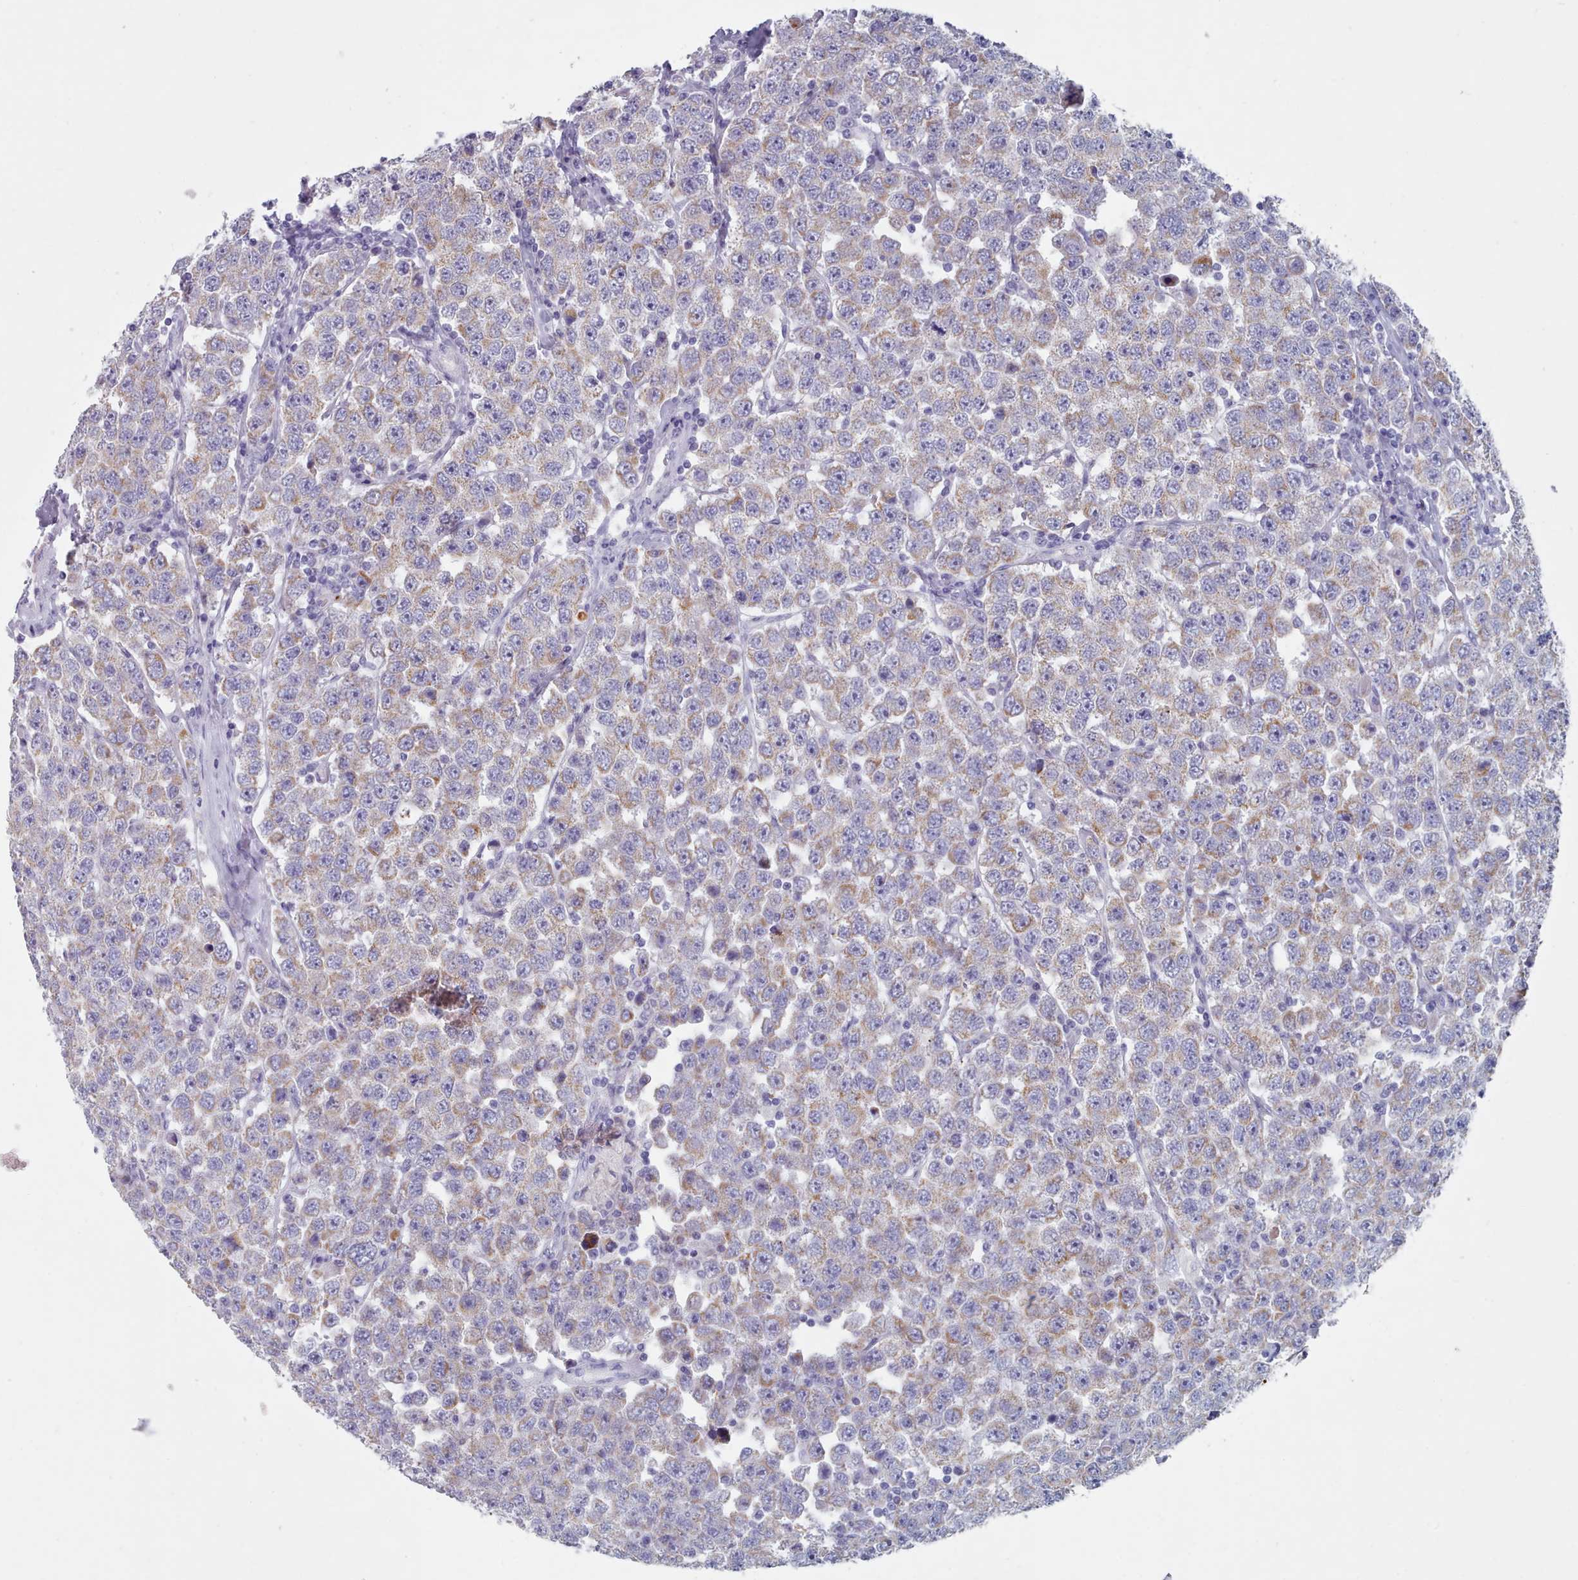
{"staining": {"intensity": "strong", "quantity": "25%-75%", "location": "cytoplasmic/membranous"}, "tissue": "testis cancer", "cell_type": "Tumor cells", "image_type": "cancer", "snomed": [{"axis": "morphology", "description": "Seminoma, NOS"}, {"axis": "topography", "description": "Testis"}], "caption": "Immunohistochemical staining of seminoma (testis) demonstrates high levels of strong cytoplasmic/membranous staining in about 25%-75% of tumor cells.", "gene": "HAO1", "patient": {"sex": "male", "age": 28}}